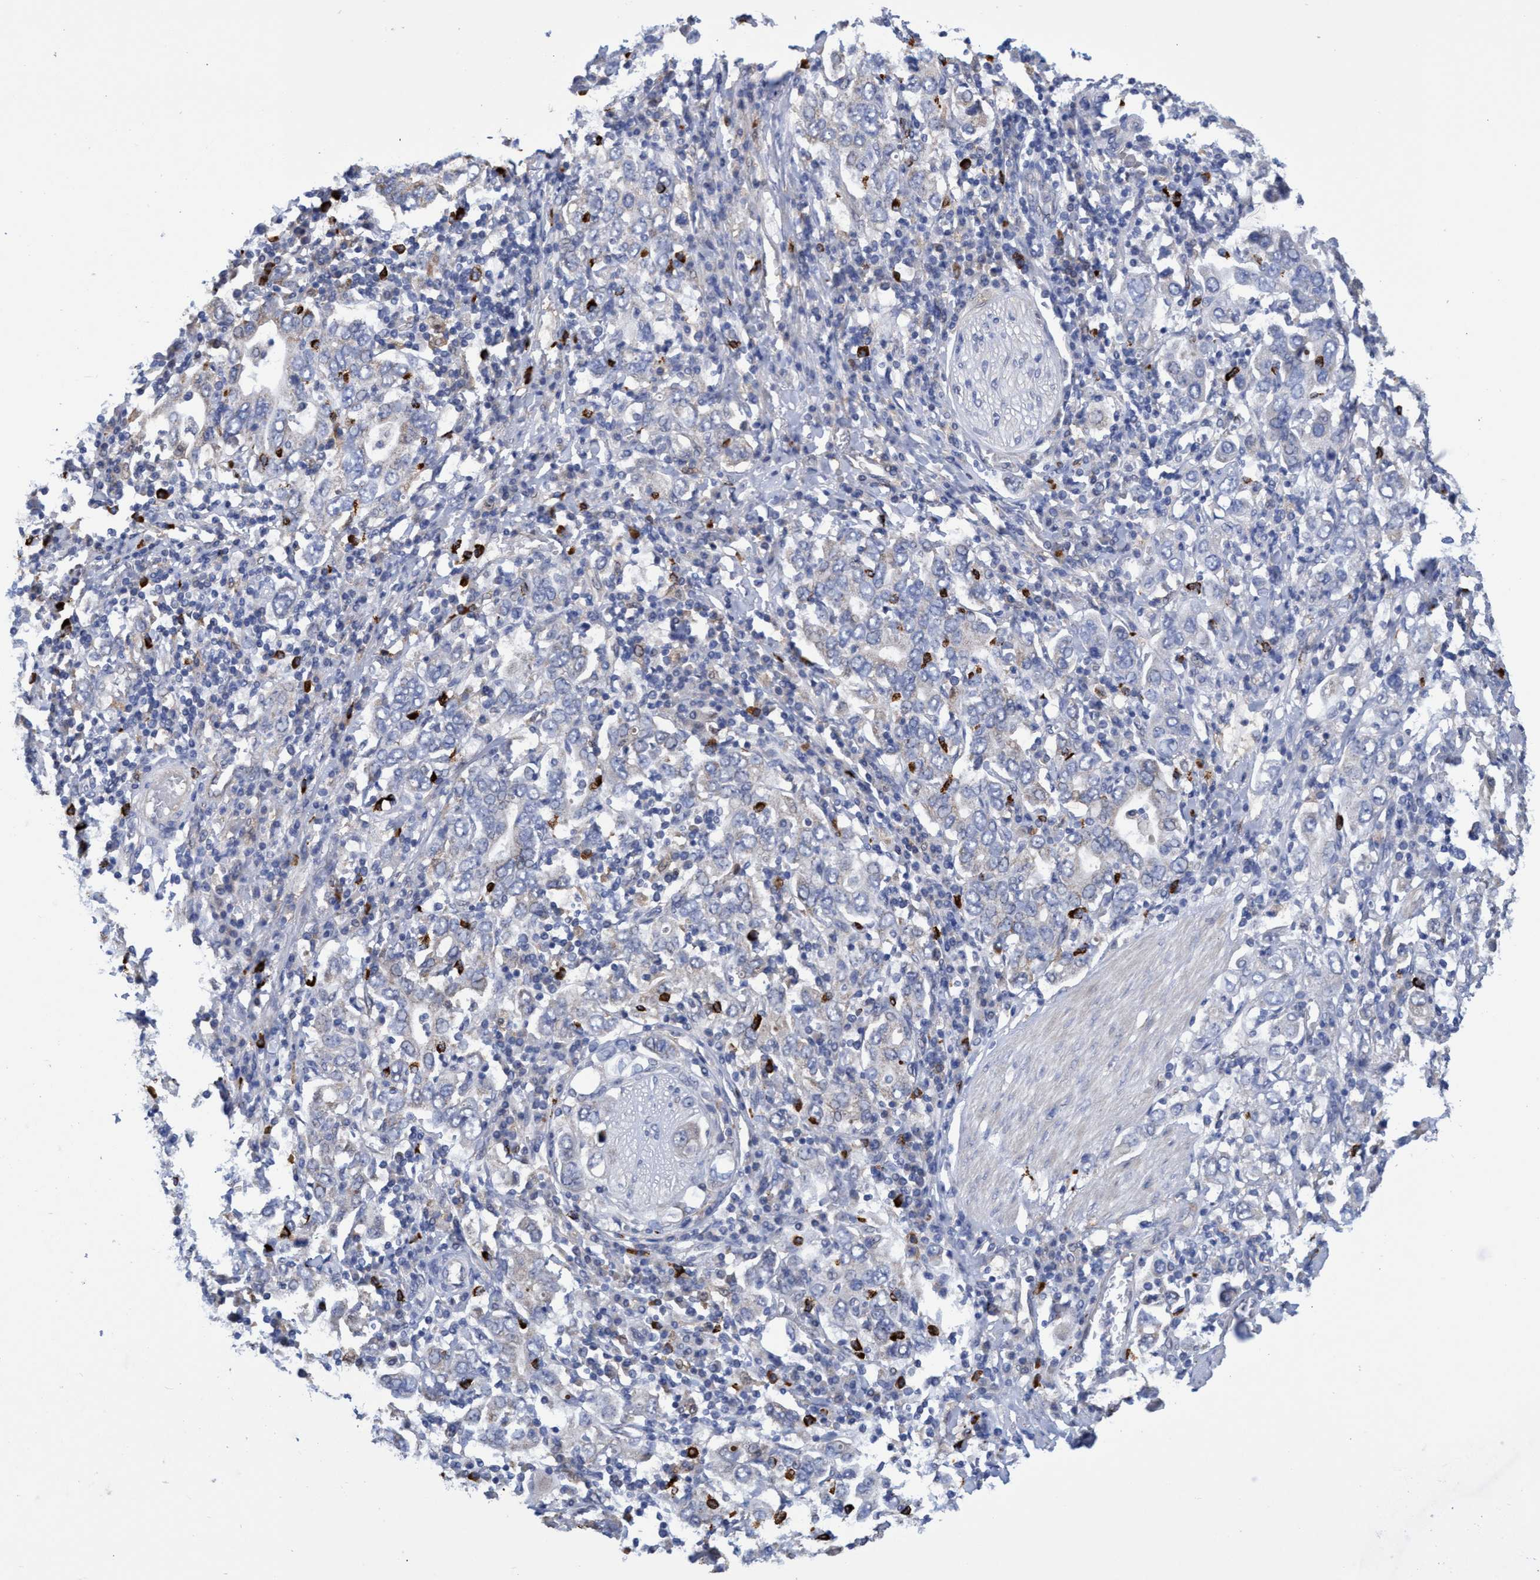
{"staining": {"intensity": "negative", "quantity": "none", "location": "none"}, "tissue": "stomach cancer", "cell_type": "Tumor cells", "image_type": "cancer", "snomed": [{"axis": "morphology", "description": "Adenocarcinoma, NOS"}, {"axis": "topography", "description": "Stomach, upper"}], "caption": "An immunohistochemistry micrograph of stomach cancer (adenocarcinoma) is shown. There is no staining in tumor cells of stomach cancer (adenocarcinoma). Brightfield microscopy of immunohistochemistry stained with DAB (brown) and hematoxylin (blue), captured at high magnification.", "gene": "PNPO", "patient": {"sex": "male", "age": 62}}